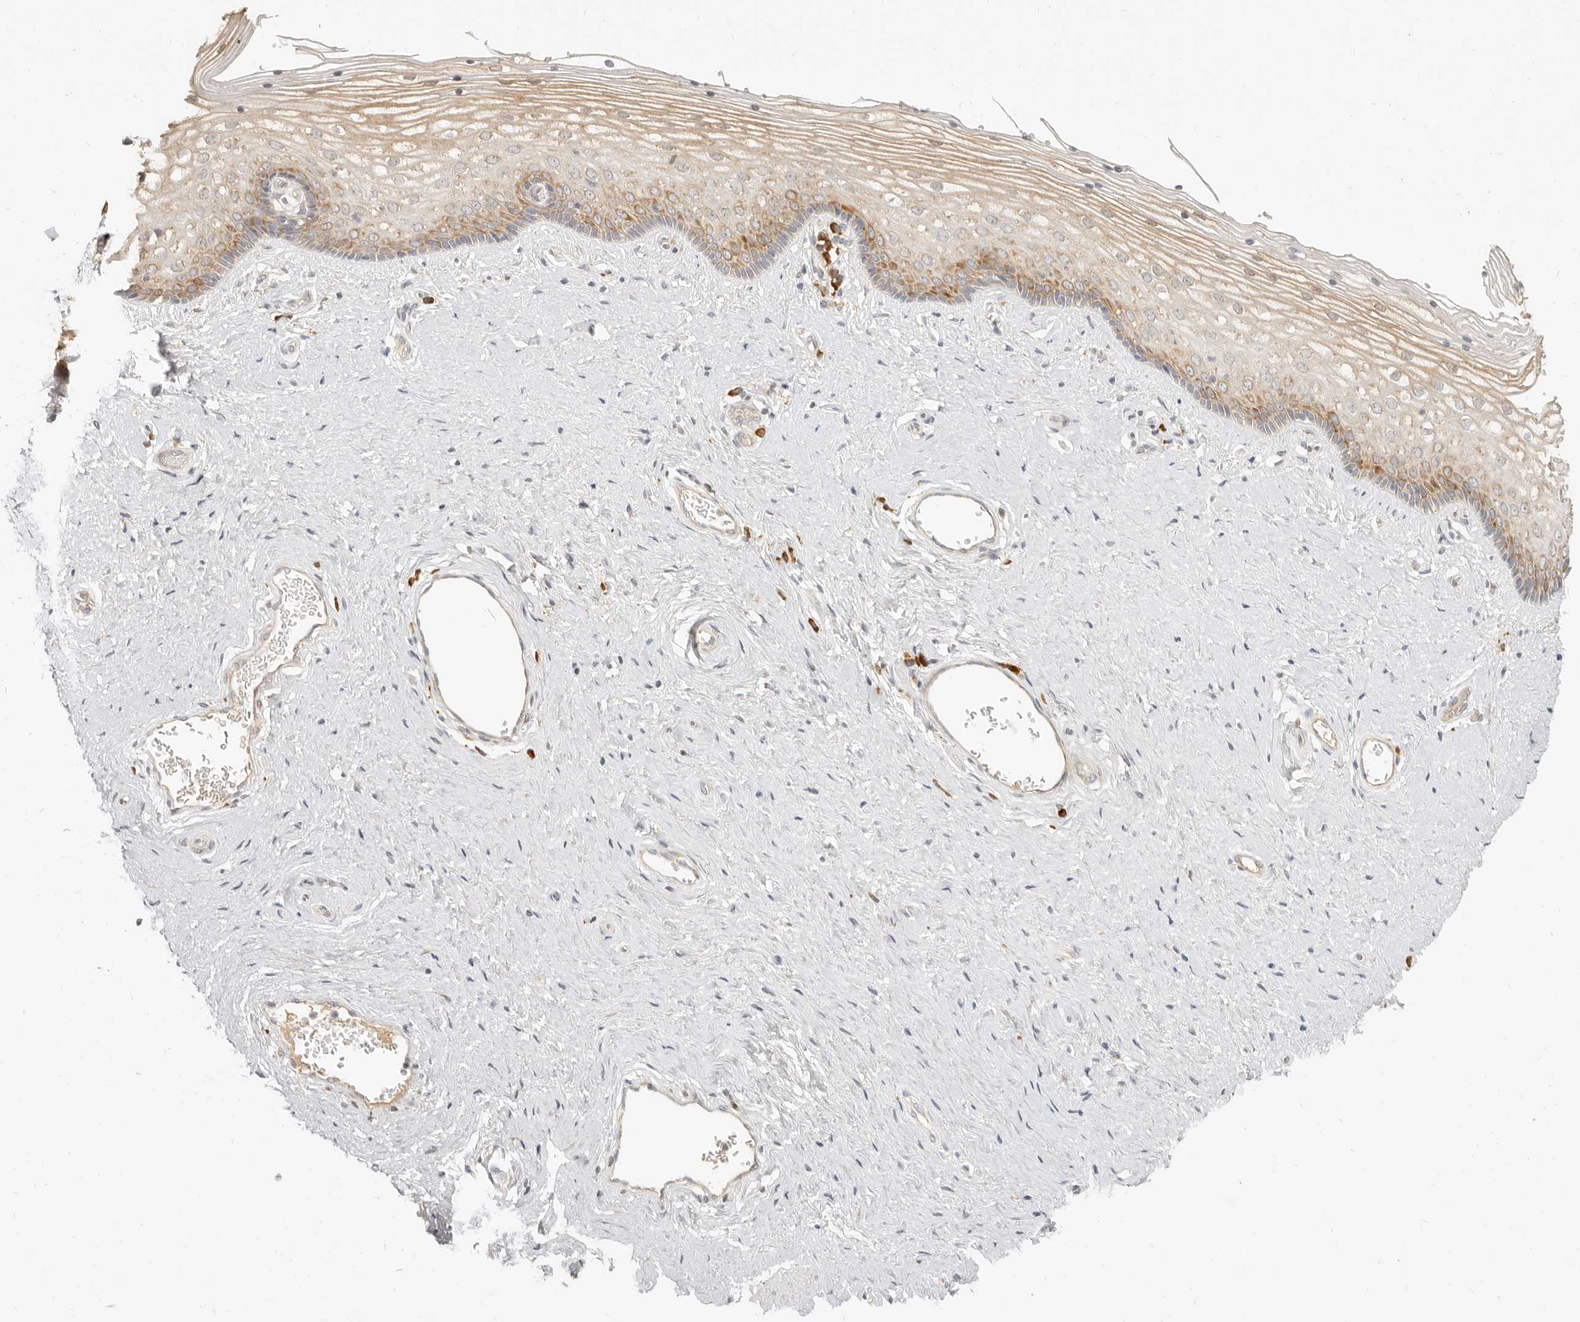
{"staining": {"intensity": "moderate", "quantity": "25%-75%", "location": "cytoplasmic/membranous"}, "tissue": "vagina", "cell_type": "Squamous epithelial cells", "image_type": "normal", "snomed": [{"axis": "morphology", "description": "Normal tissue, NOS"}, {"axis": "topography", "description": "Vagina"}], "caption": "A brown stain shows moderate cytoplasmic/membranous staining of a protein in squamous epithelial cells of benign vagina. (brown staining indicates protein expression, while blue staining denotes nuclei).", "gene": "PABPC4", "patient": {"sex": "female", "age": 46}}